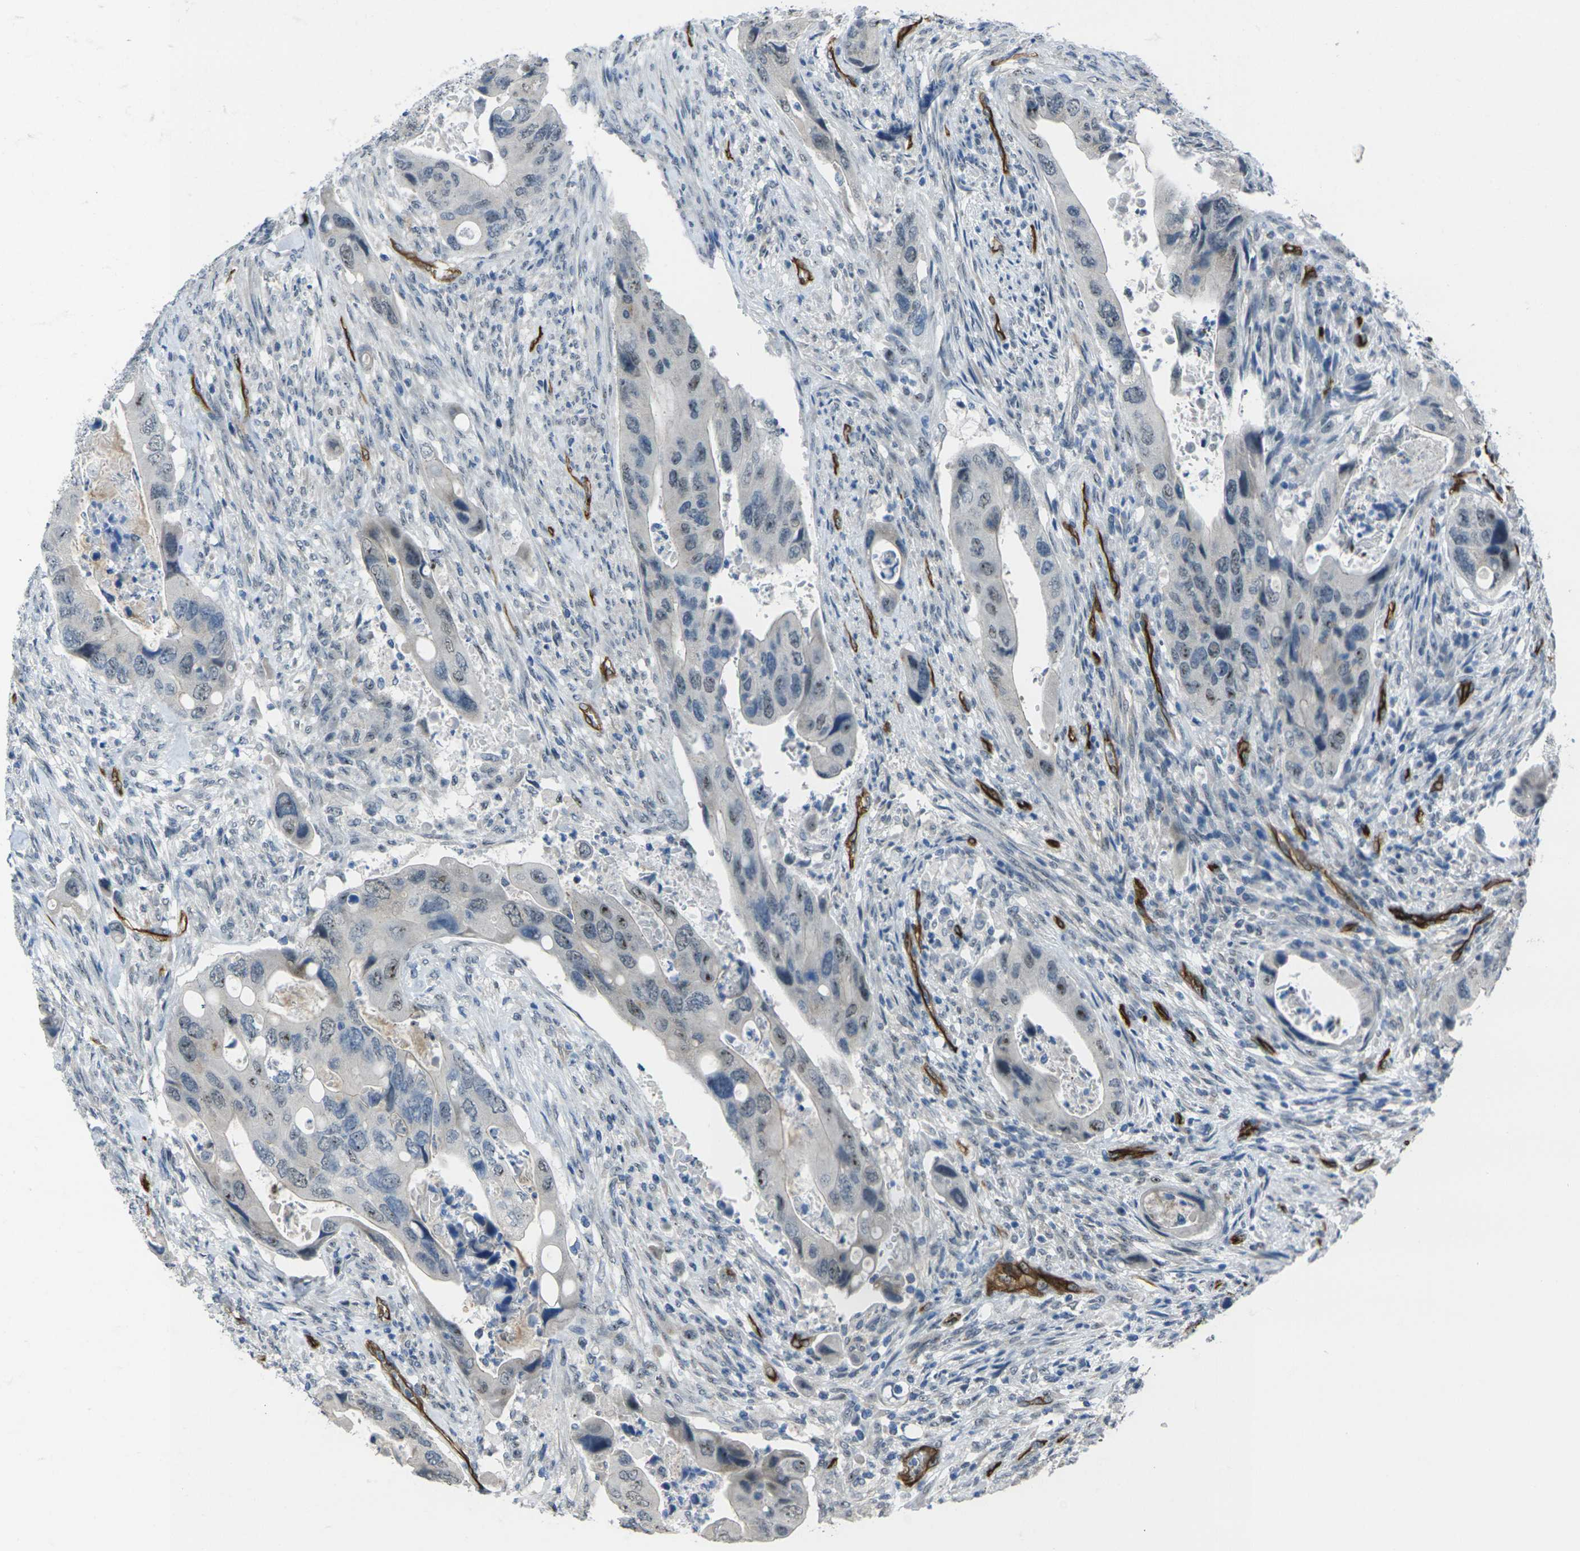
{"staining": {"intensity": "moderate", "quantity": "<25%", "location": "nuclear"}, "tissue": "colorectal cancer", "cell_type": "Tumor cells", "image_type": "cancer", "snomed": [{"axis": "morphology", "description": "Adenocarcinoma, NOS"}, {"axis": "topography", "description": "Rectum"}], "caption": "This is a histology image of IHC staining of adenocarcinoma (colorectal), which shows moderate expression in the nuclear of tumor cells.", "gene": "HSPA12B", "patient": {"sex": "female", "age": 57}}